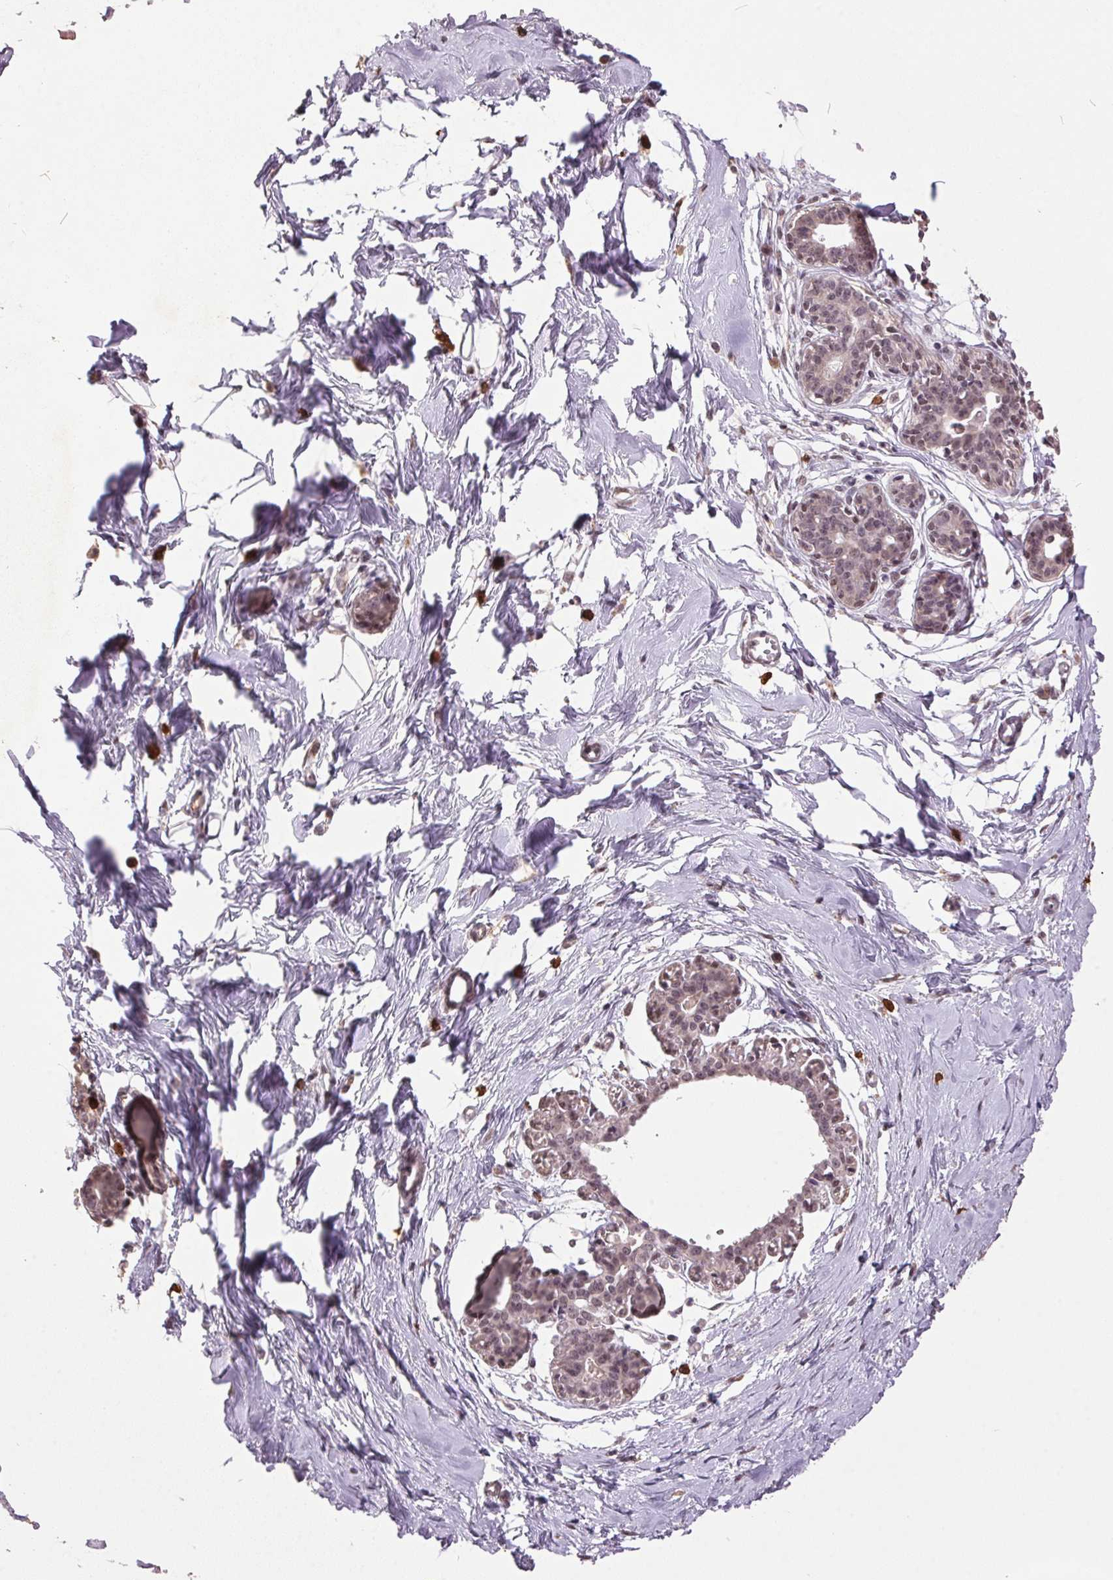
{"staining": {"intensity": "weak", "quantity": "<25%", "location": "nuclear"}, "tissue": "breast", "cell_type": "Adipocytes", "image_type": "normal", "snomed": [{"axis": "morphology", "description": "Normal tissue, NOS"}, {"axis": "topography", "description": "Breast"}], "caption": "High power microscopy micrograph of an immunohistochemistry (IHC) micrograph of unremarkable breast, revealing no significant expression in adipocytes. The staining is performed using DAB (3,3'-diaminobenzidine) brown chromogen with nuclei counter-stained in using hematoxylin.", "gene": "ZBTB4", "patient": {"sex": "female", "age": 45}}